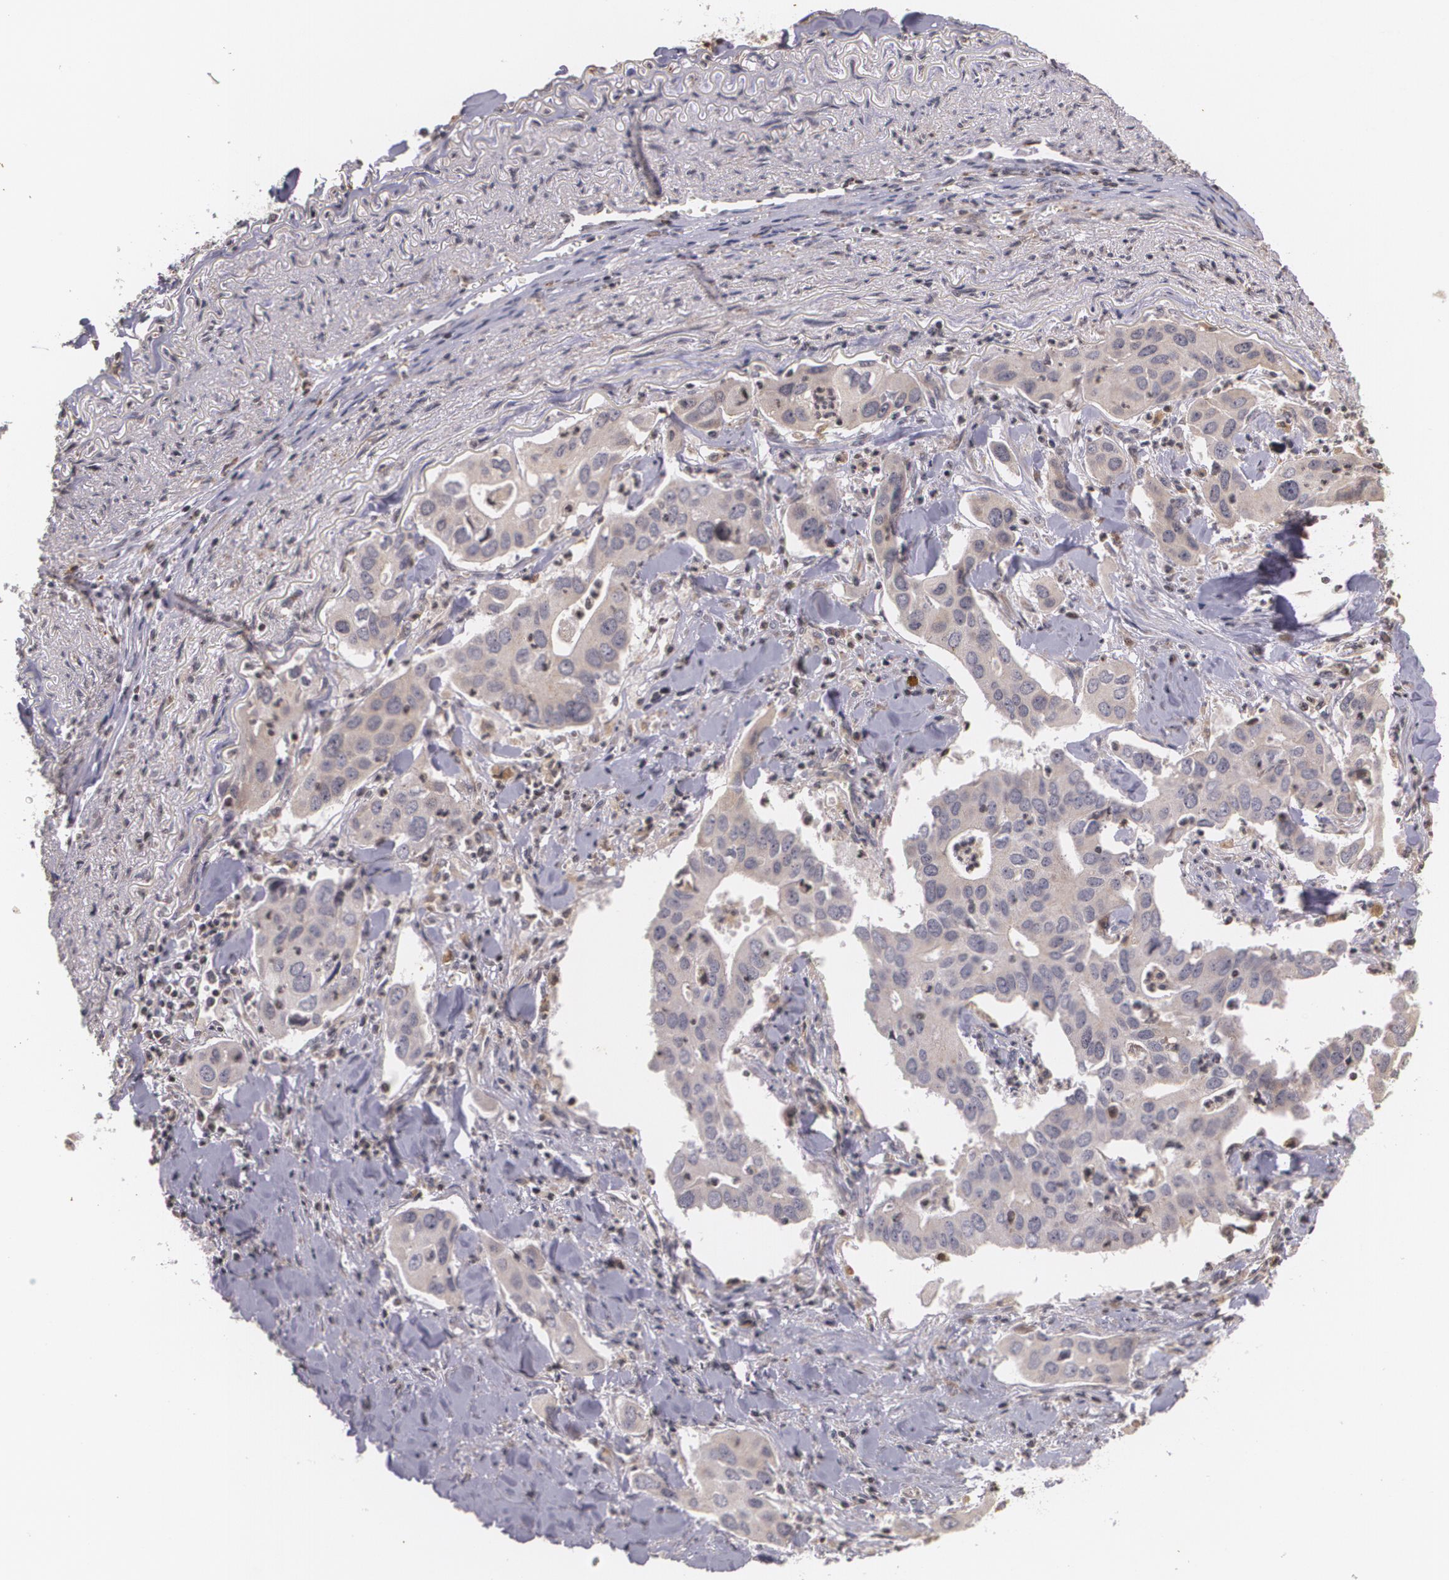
{"staining": {"intensity": "weak", "quantity": "25%-75%", "location": "cytoplasmic/membranous"}, "tissue": "lung cancer", "cell_type": "Tumor cells", "image_type": "cancer", "snomed": [{"axis": "morphology", "description": "Adenocarcinoma, NOS"}, {"axis": "topography", "description": "Lung"}], "caption": "Protein expression analysis of human adenocarcinoma (lung) reveals weak cytoplasmic/membranous expression in approximately 25%-75% of tumor cells.", "gene": "VAV3", "patient": {"sex": "male", "age": 48}}